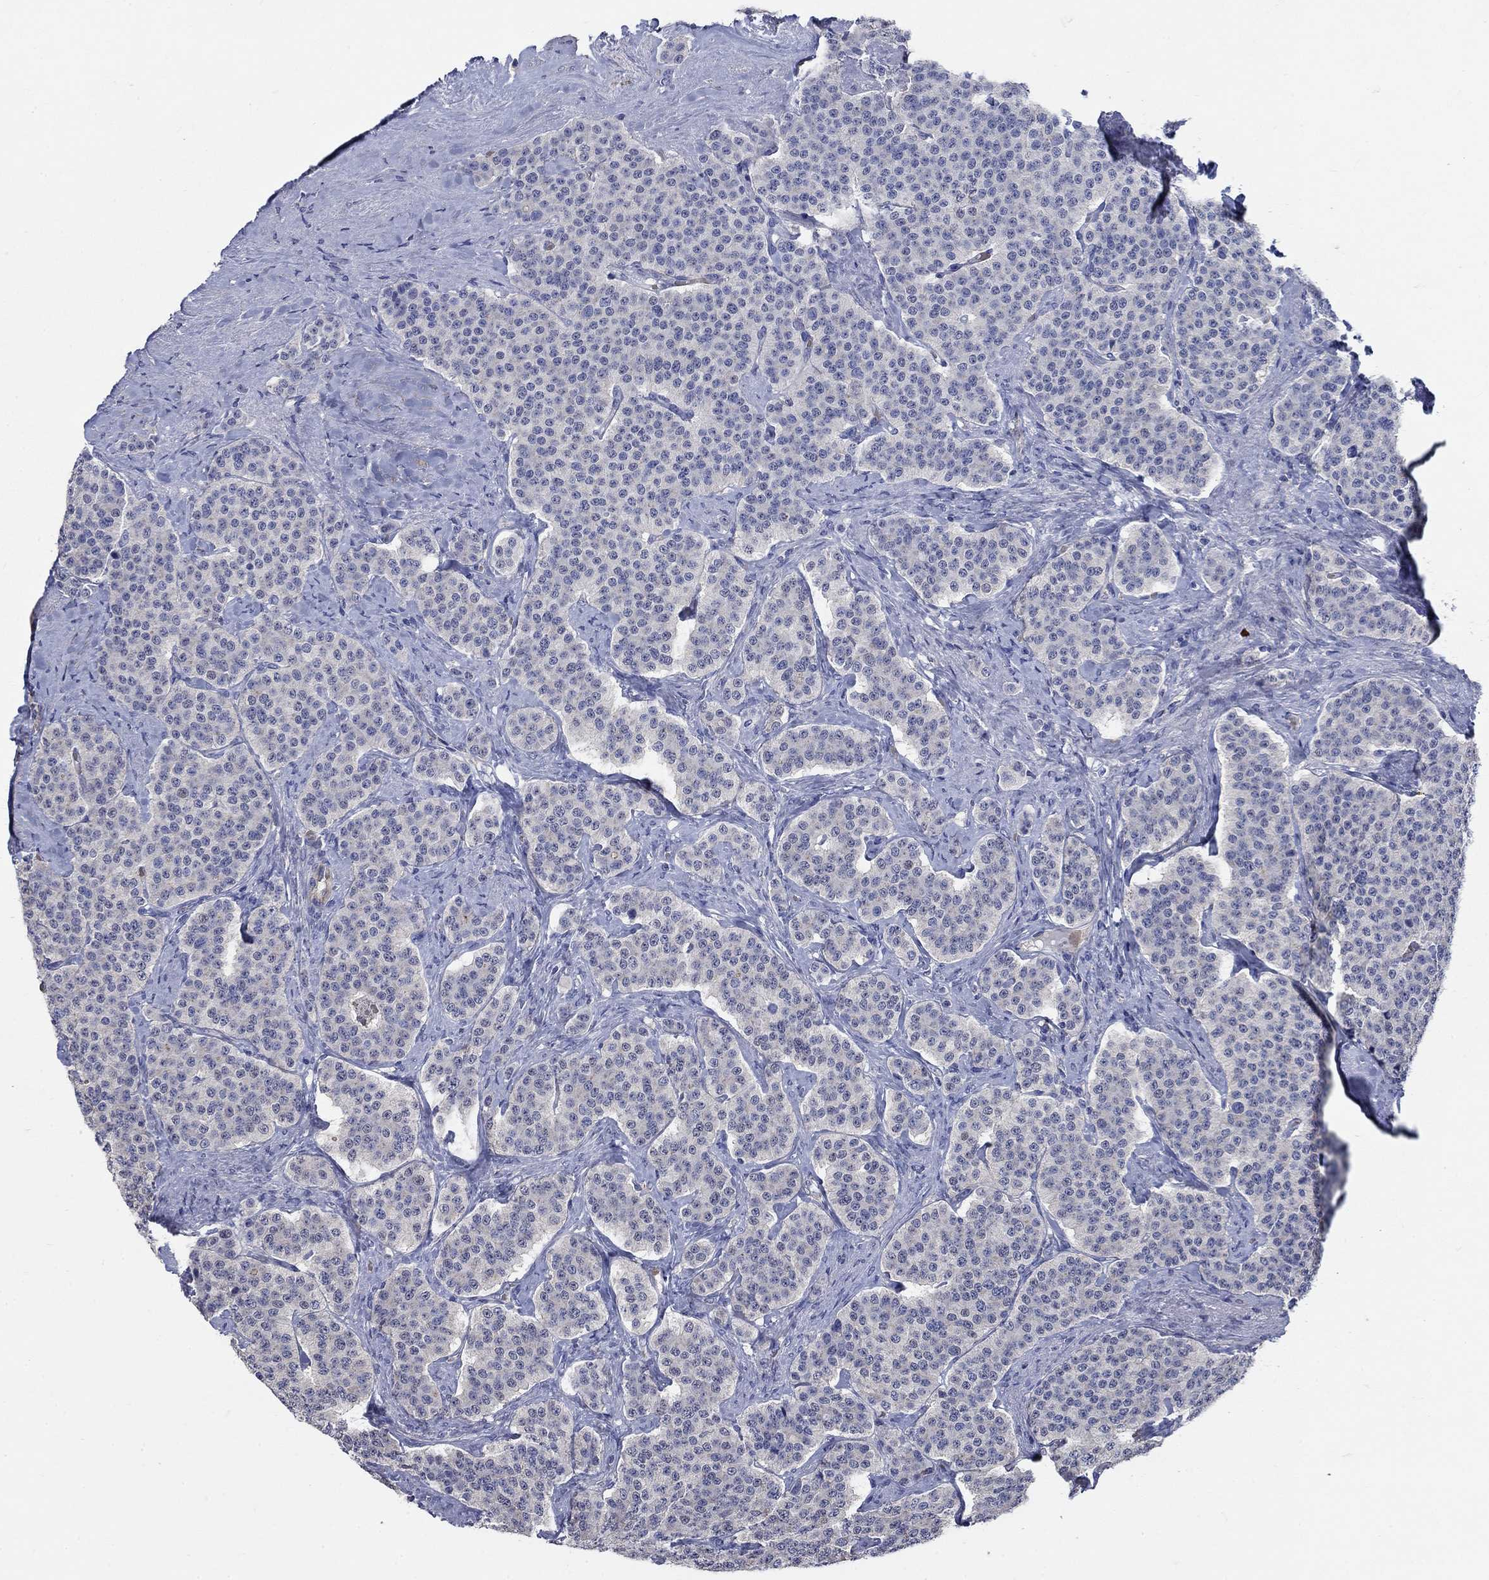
{"staining": {"intensity": "negative", "quantity": "none", "location": "none"}, "tissue": "carcinoid", "cell_type": "Tumor cells", "image_type": "cancer", "snomed": [{"axis": "morphology", "description": "Carcinoid, malignant, NOS"}, {"axis": "topography", "description": "Small intestine"}], "caption": "Tumor cells are negative for brown protein staining in malignant carcinoid. The staining was performed using DAB (3,3'-diaminobenzidine) to visualize the protein expression in brown, while the nuclei were stained in blue with hematoxylin (Magnification: 20x).", "gene": "FLNC", "patient": {"sex": "female", "age": 58}}